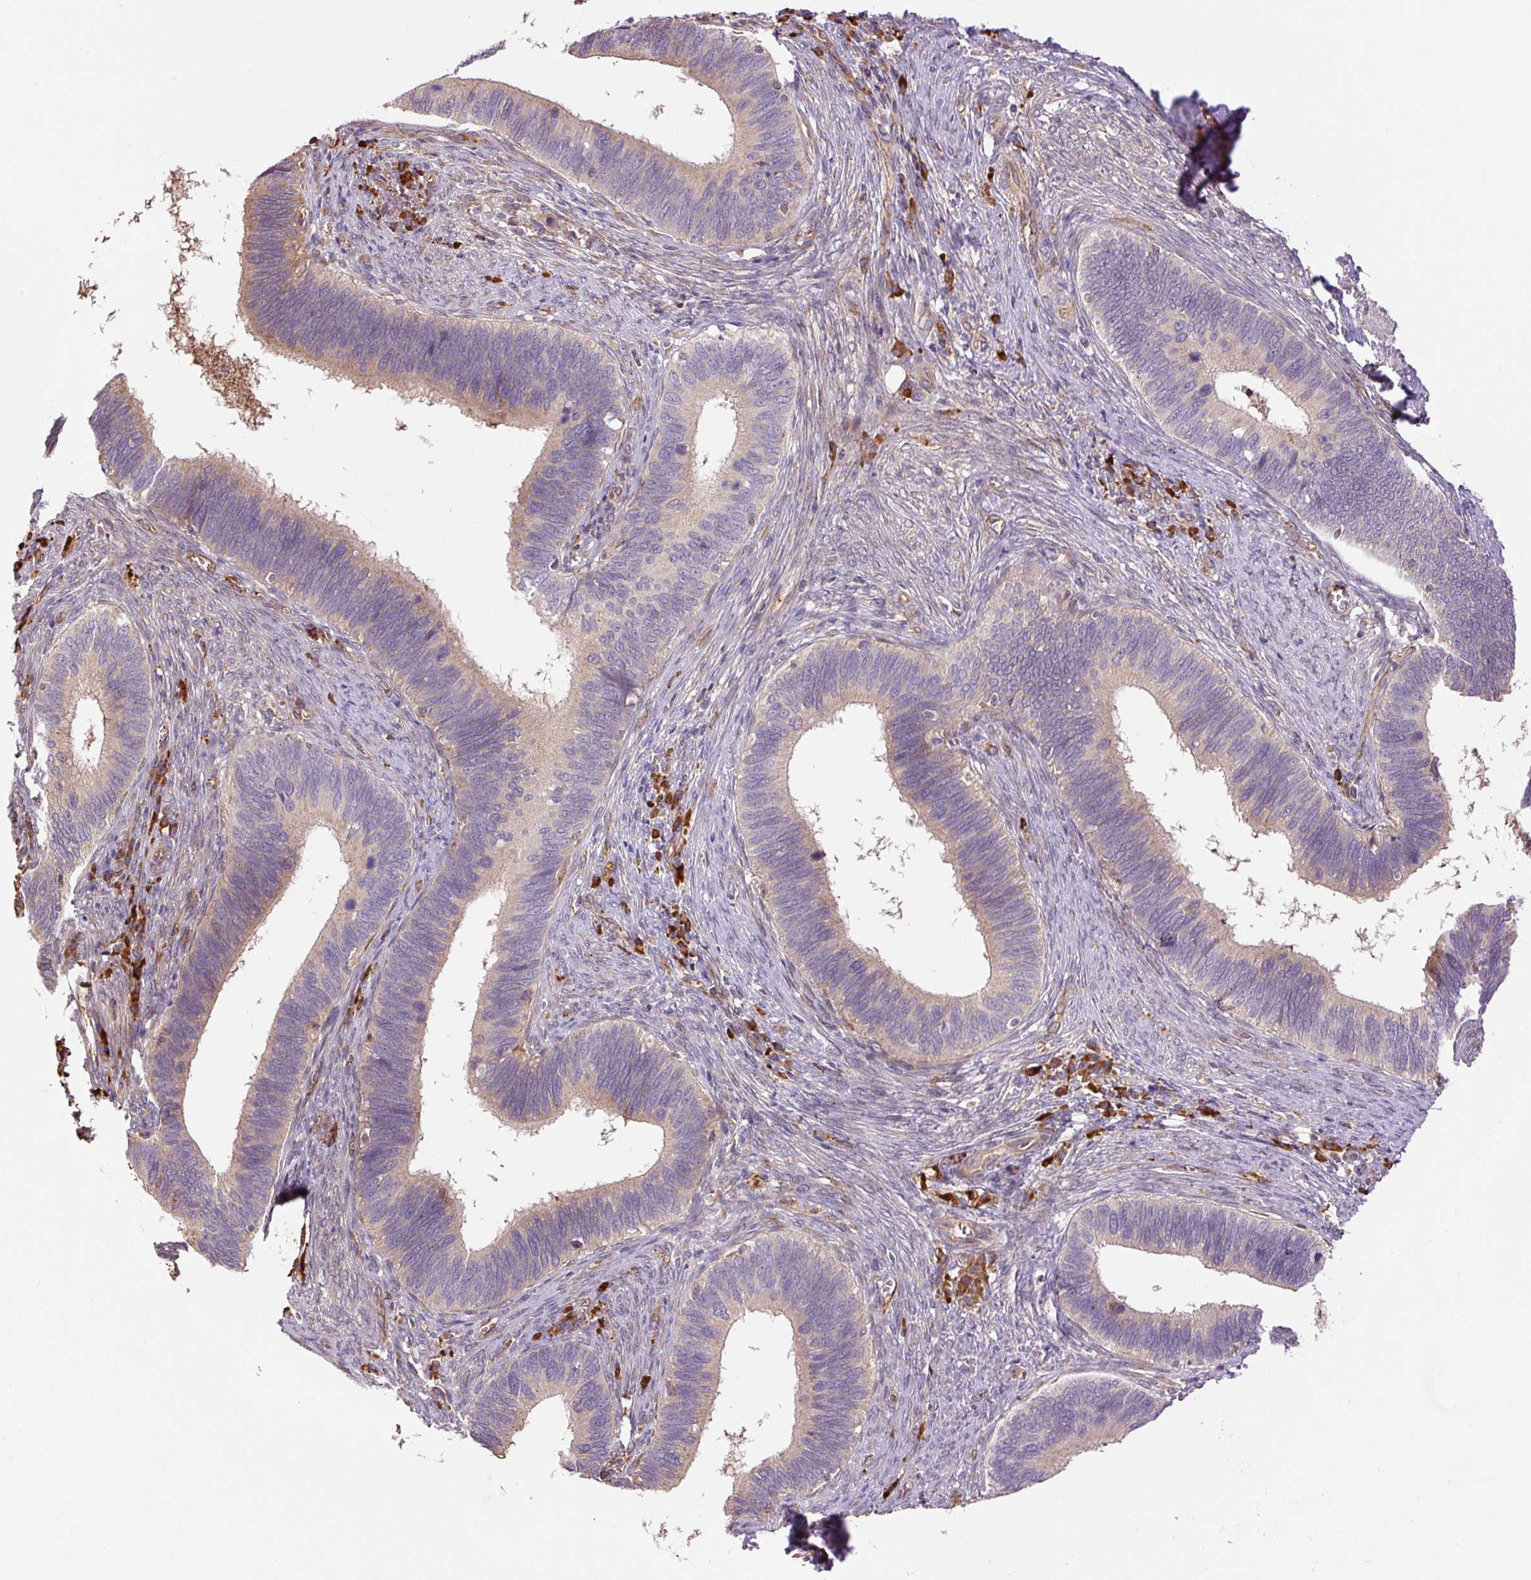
{"staining": {"intensity": "weak", "quantity": "25%-75%", "location": "cytoplasmic/membranous"}, "tissue": "cervical cancer", "cell_type": "Tumor cells", "image_type": "cancer", "snomed": [{"axis": "morphology", "description": "Adenocarcinoma, NOS"}, {"axis": "topography", "description": "Cervix"}], "caption": "A brown stain shows weak cytoplasmic/membranous staining of a protein in cervical cancer (adenocarcinoma) tumor cells. (DAB = brown stain, brightfield microscopy at high magnification).", "gene": "PPME1", "patient": {"sex": "female", "age": 42}}